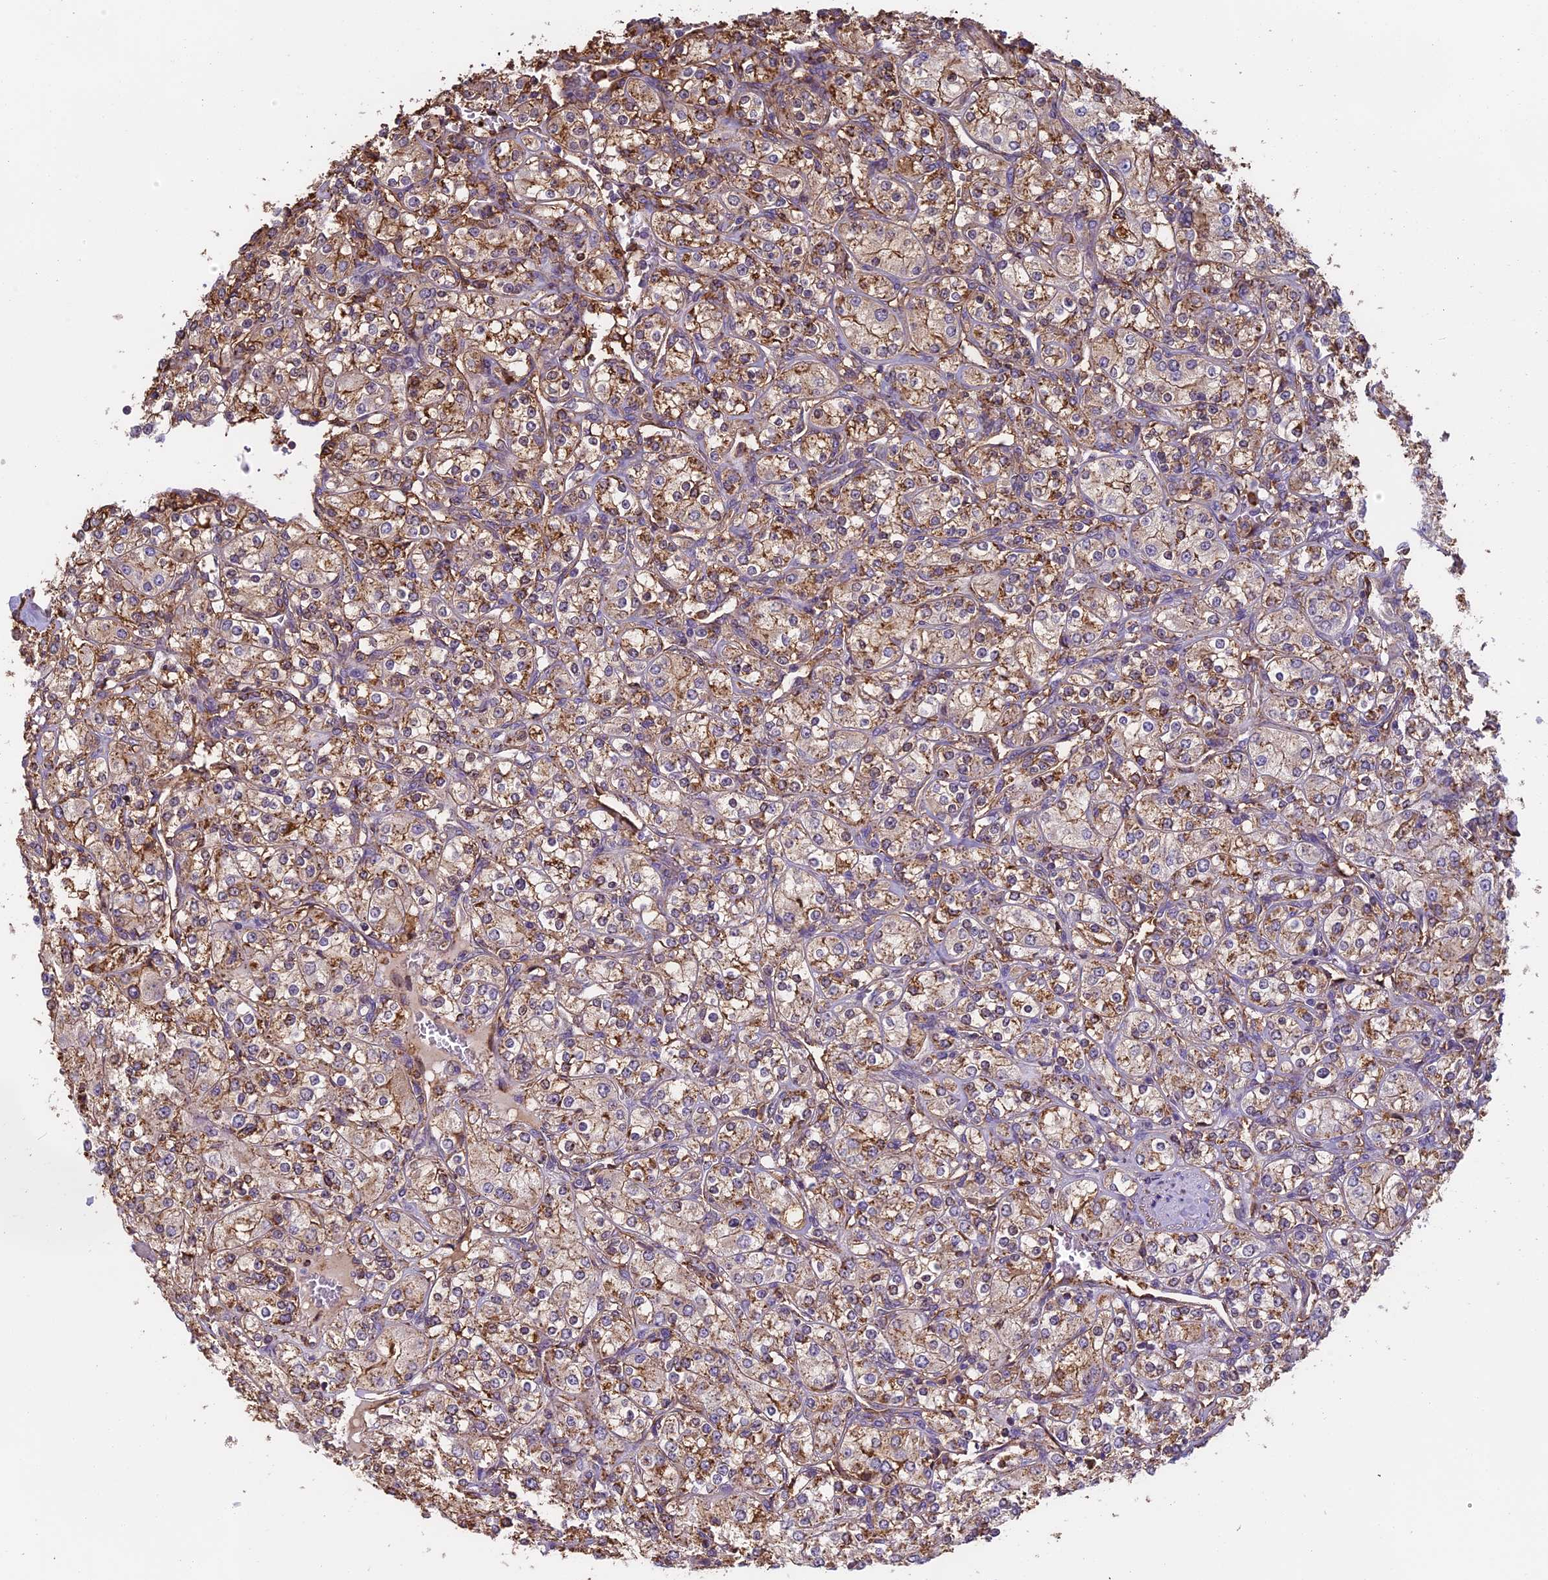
{"staining": {"intensity": "moderate", "quantity": ">75%", "location": "cytoplasmic/membranous"}, "tissue": "renal cancer", "cell_type": "Tumor cells", "image_type": "cancer", "snomed": [{"axis": "morphology", "description": "Adenocarcinoma, NOS"}, {"axis": "topography", "description": "Kidney"}], "caption": "A brown stain labels moderate cytoplasmic/membranous expression of a protein in human renal adenocarcinoma tumor cells. The protein is stained brown, and the nuclei are stained in blue (DAB (3,3'-diaminobenzidine) IHC with brightfield microscopy, high magnification).", "gene": "TMEM255B", "patient": {"sex": "male", "age": 77}}